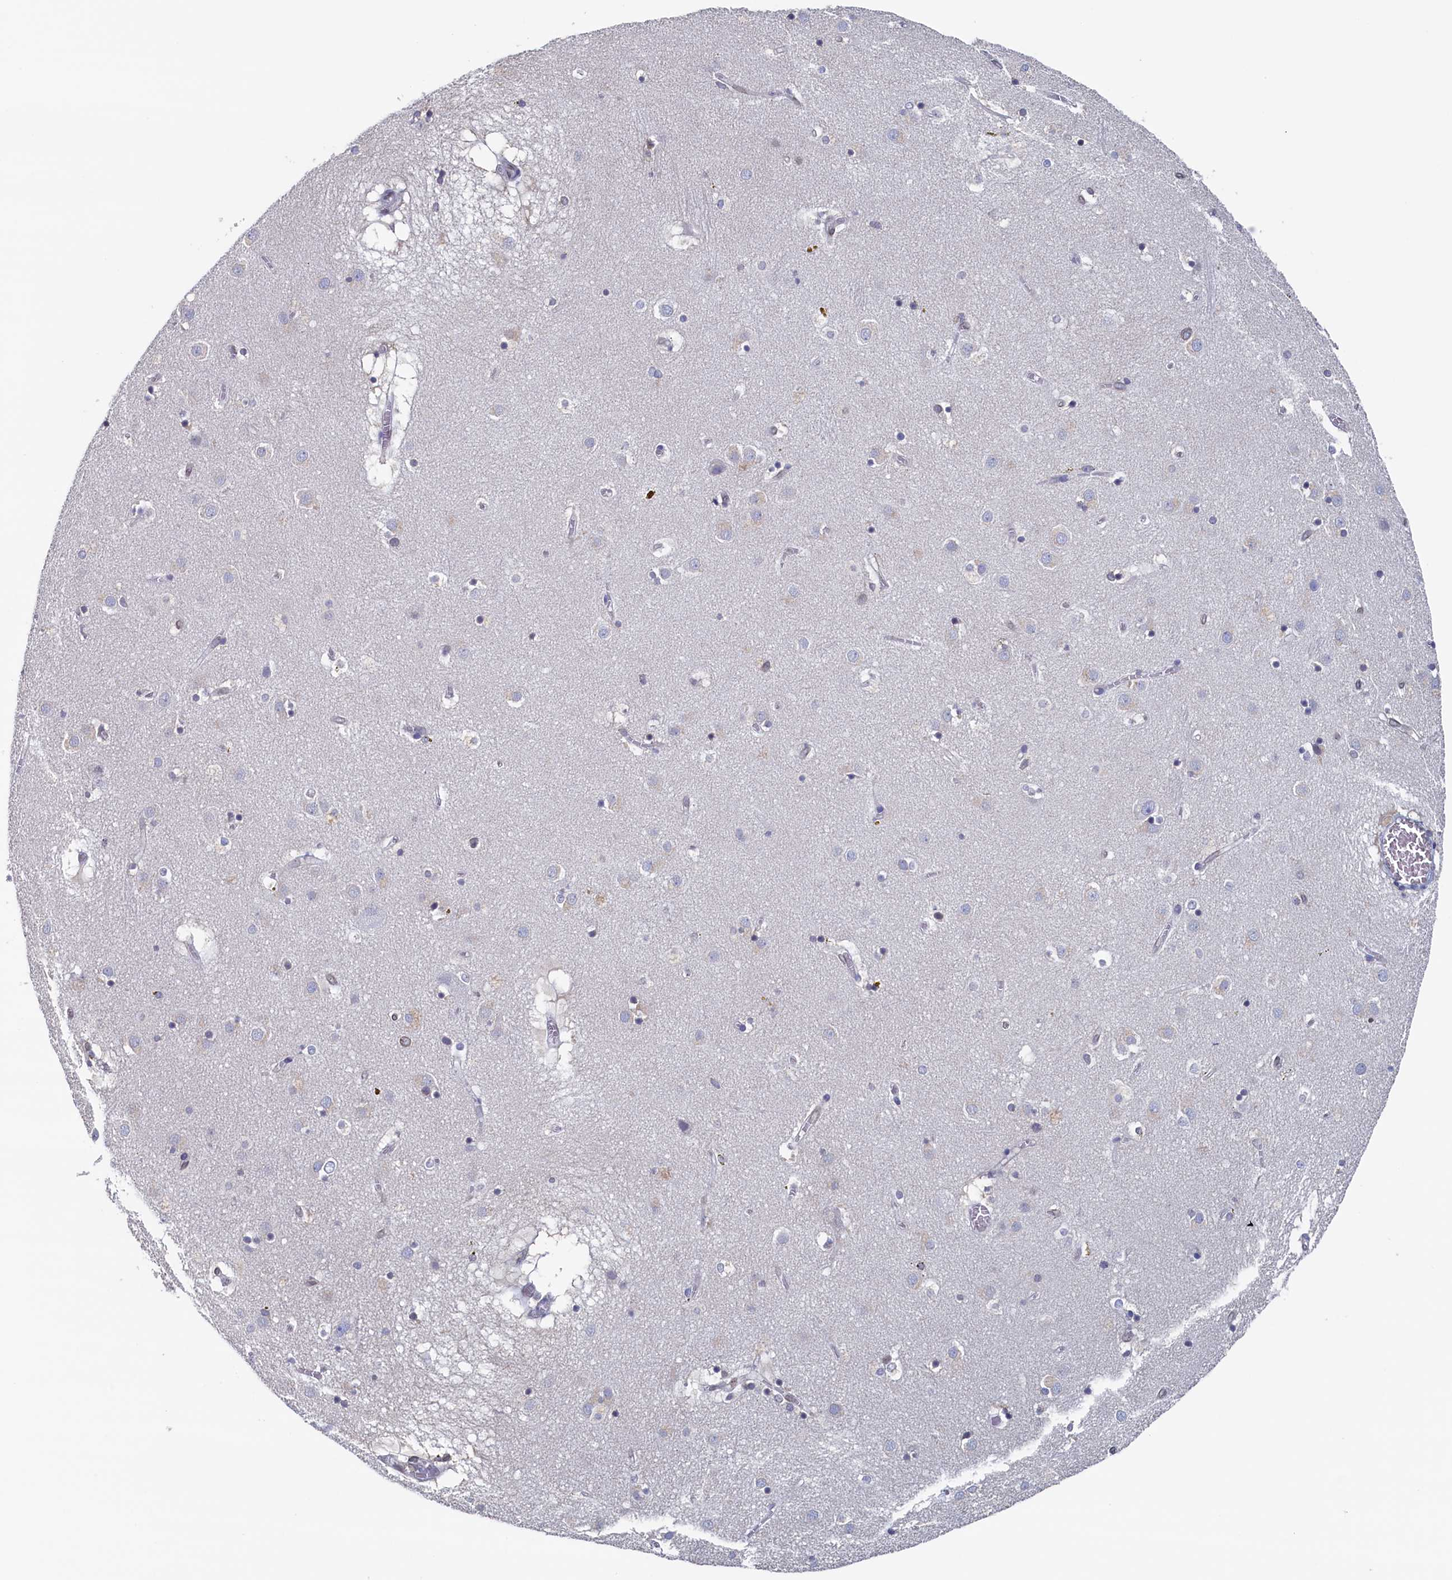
{"staining": {"intensity": "negative", "quantity": "none", "location": "none"}, "tissue": "caudate", "cell_type": "Glial cells", "image_type": "normal", "snomed": [{"axis": "morphology", "description": "Normal tissue, NOS"}, {"axis": "topography", "description": "Lateral ventricle wall"}], "caption": "A photomicrograph of caudate stained for a protein reveals no brown staining in glial cells. (Immunohistochemistry, brightfield microscopy, high magnification).", "gene": "C11orf54", "patient": {"sex": "male", "age": 70}}